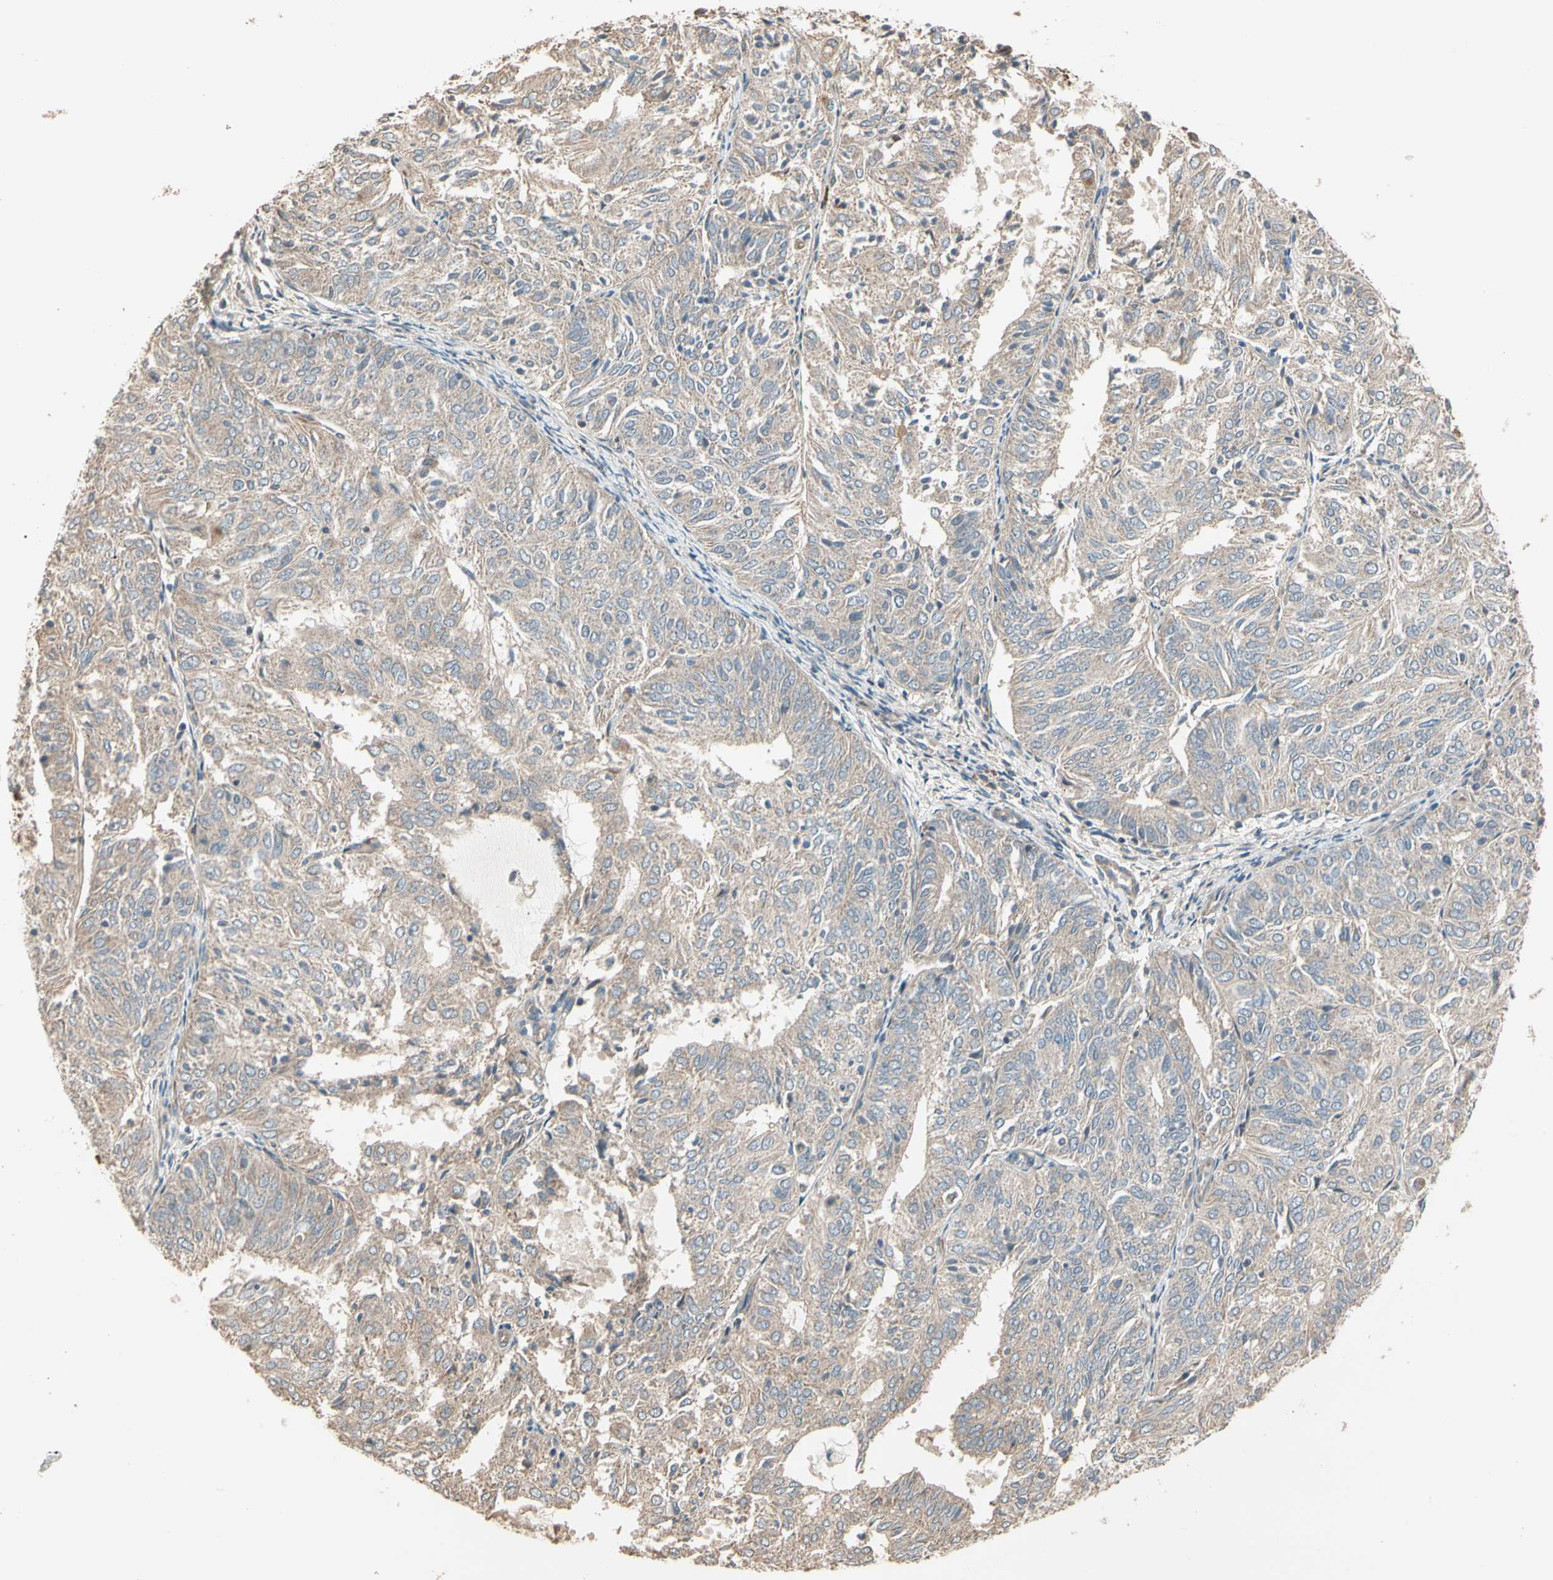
{"staining": {"intensity": "weak", "quantity": ">75%", "location": "cytoplasmic/membranous"}, "tissue": "endometrial cancer", "cell_type": "Tumor cells", "image_type": "cancer", "snomed": [{"axis": "morphology", "description": "Adenocarcinoma, NOS"}, {"axis": "topography", "description": "Uterus"}], "caption": "An image showing weak cytoplasmic/membranous positivity in about >75% of tumor cells in endometrial adenocarcinoma, as visualized by brown immunohistochemical staining.", "gene": "TNFRSF21", "patient": {"sex": "female", "age": 60}}